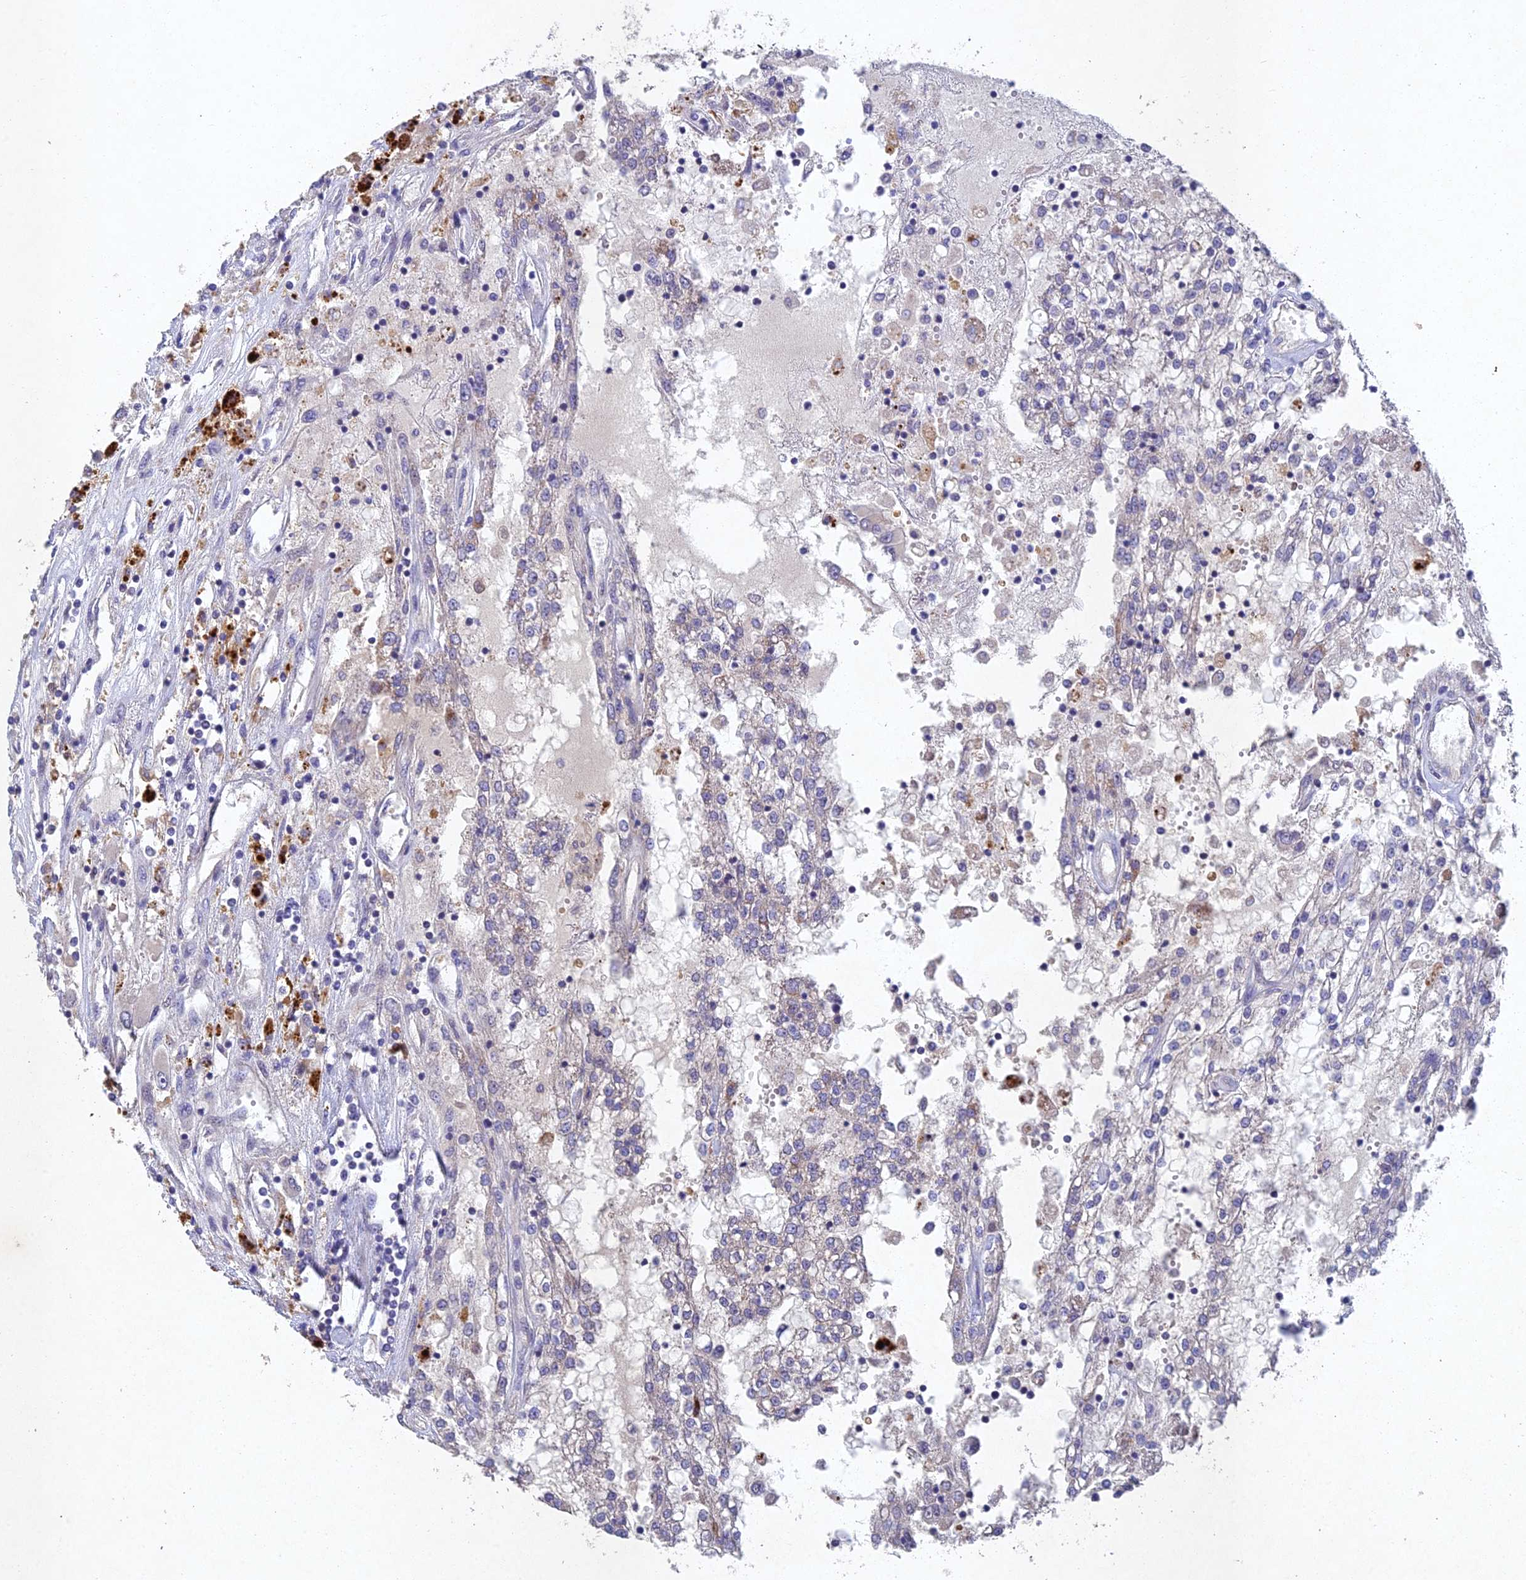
{"staining": {"intensity": "negative", "quantity": "none", "location": "none"}, "tissue": "renal cancer", "cell_type": "Tumor cells", "image_type": "cancer", "snomed": [{"axis": "morphology", "description": "Adenocarcinoma, NOS"}, {"axis": "topography", "description": "Kidney"}], "caption": "Tumor cells show no significant protein positivity in adenocarcinoma (renal). (DAB (3,3'-diaminobenzidine) immunohistochemistry visualized using brightfield microscopy, high magnification).", "gene": "NSMCE1", "patient": {"sex": "female", "age": 52}}